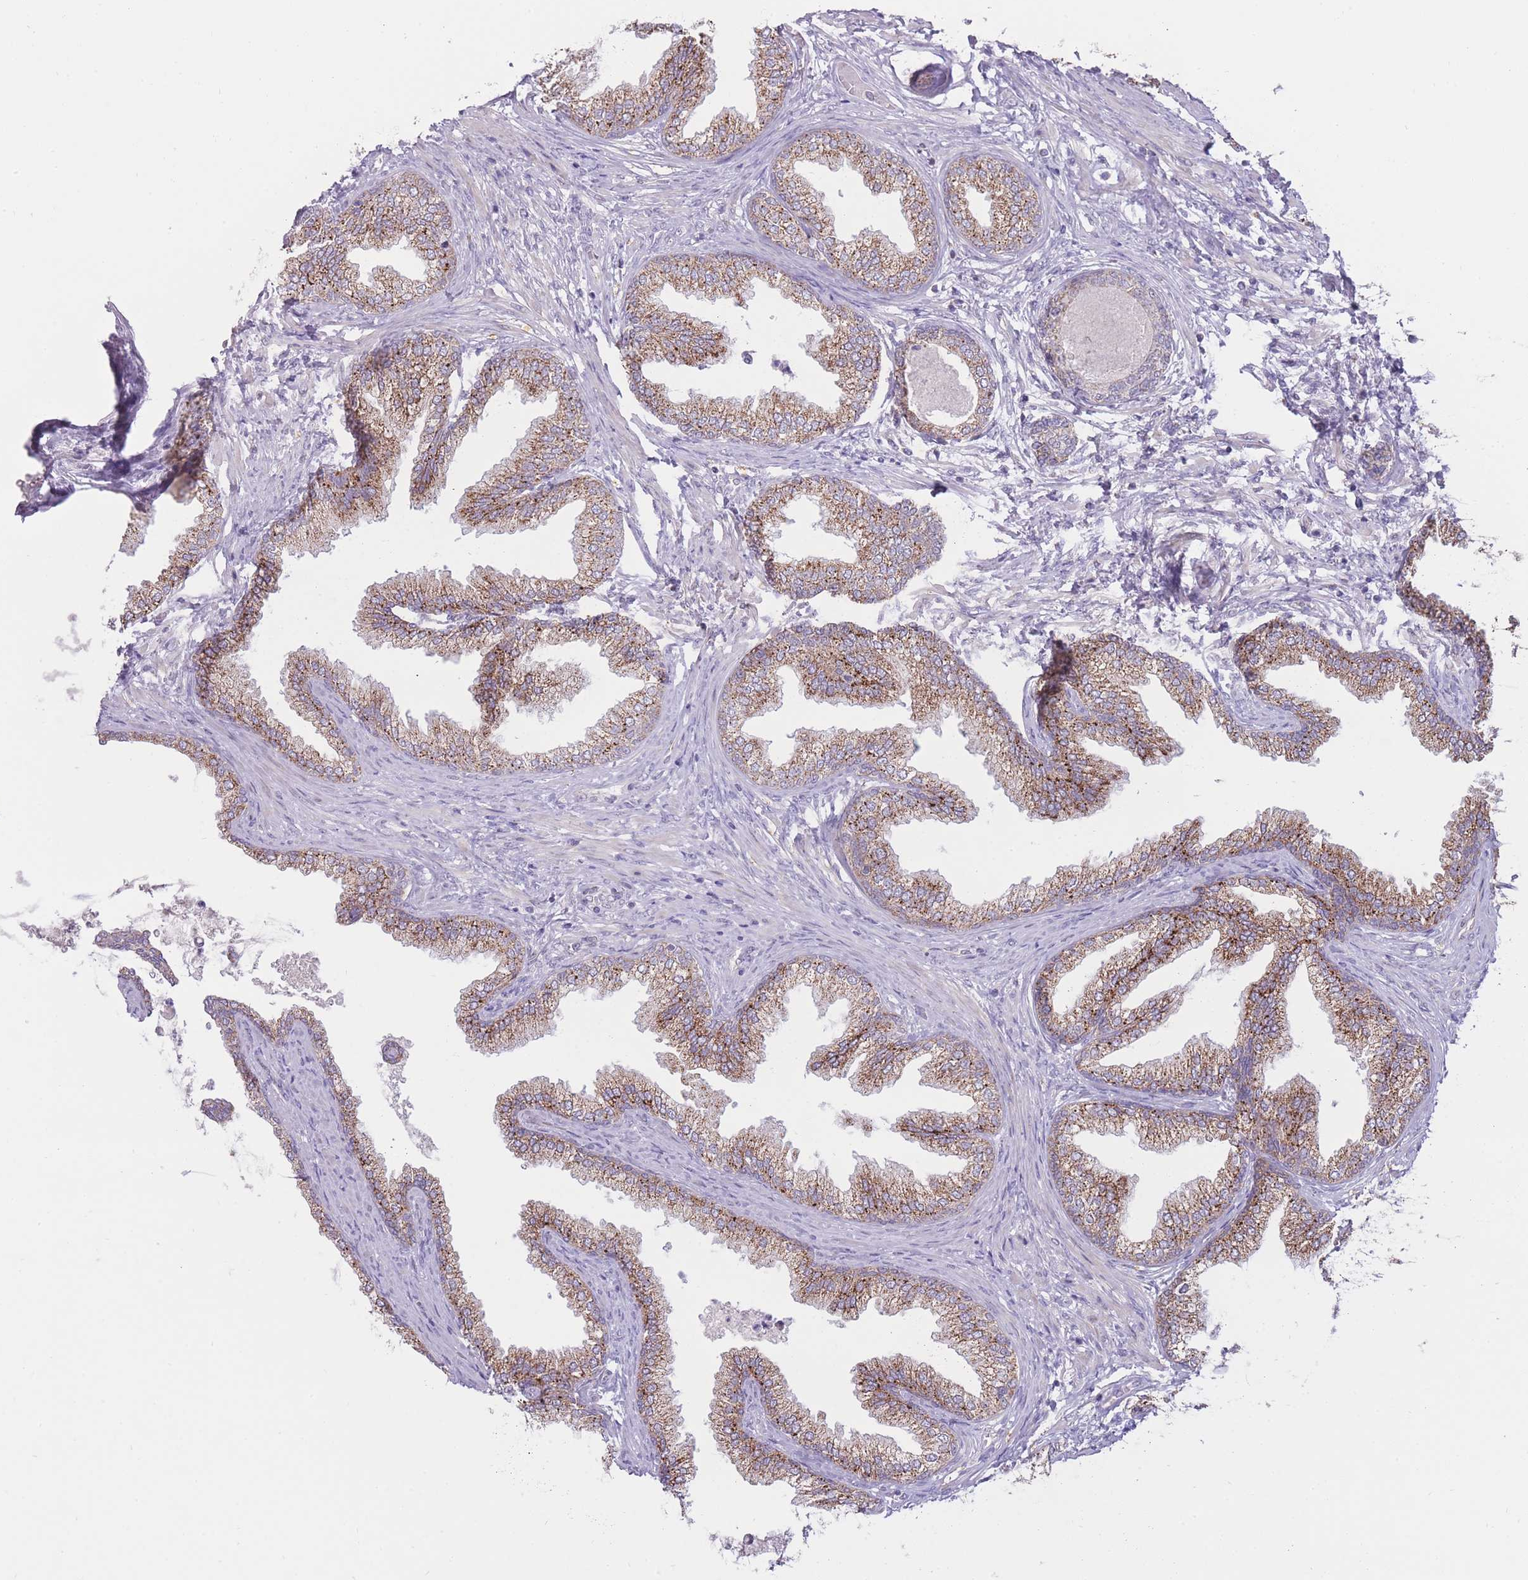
{"staining": {"intensity": "strong", "quantity": ">75%", "location": "cytoplasmic/membranous"}, "tissue": "prostate", "cell_type": "Glandular cells", "image_type": "normal", "snomed": [{"axis": "morphology", "description": "Normal tissue, NOS"}, {"axis": "topography", "description": "Prostate"}], "caption": "Approximately >75% of glandular cells in benign prostate display strong cytoplasmic/membranous protein expression as visualized by brown immunohistochemical staining.", "gene": "MCIDAS", "patient": {"sex": "male", "age": 76}}